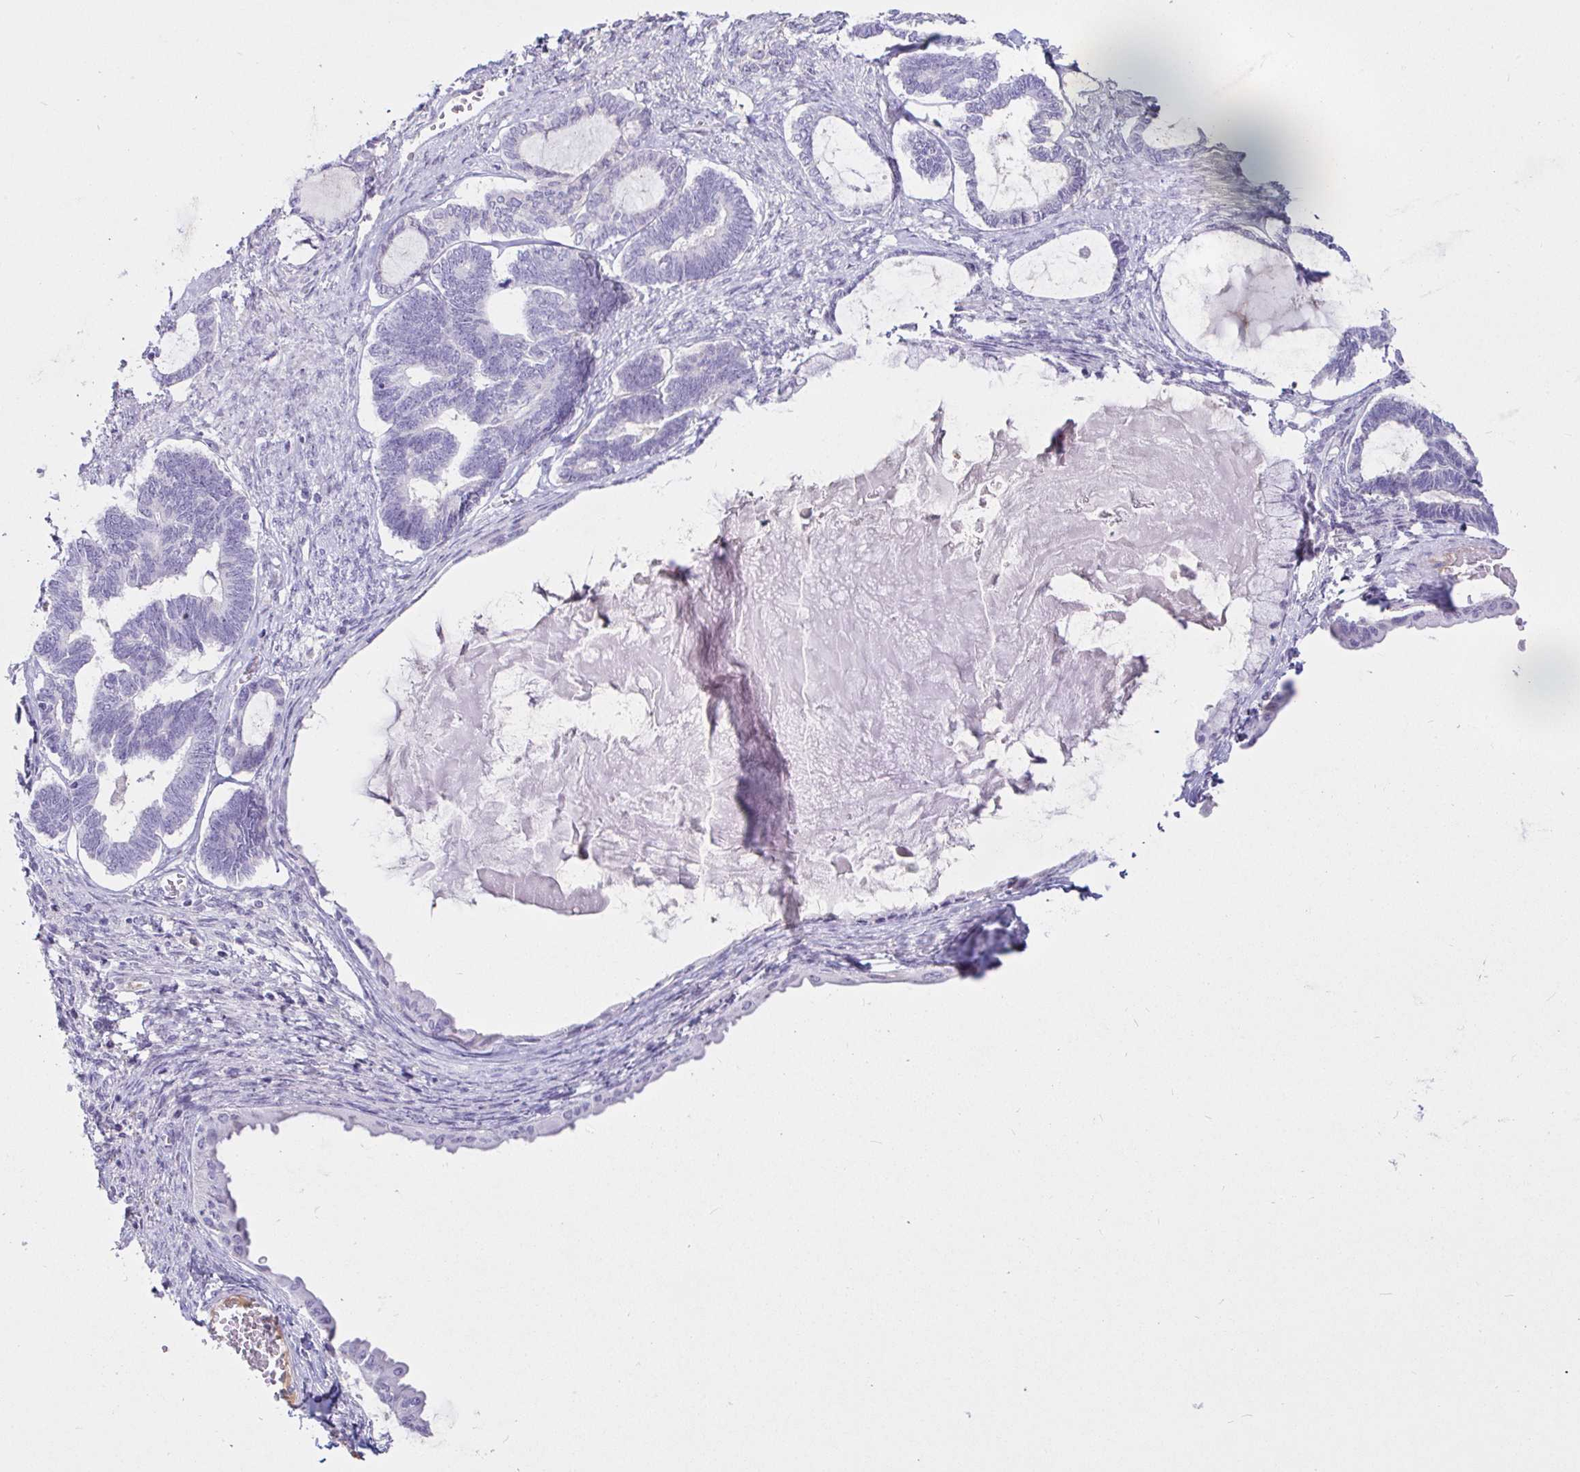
{"staining": {"intensity": "negative", "quantity": "none", "location": "none"}, "tissue": "ovarian cancer", "cell_type": "Tumor cells", "image_type": "cancer", "snomed": [{"axis": "morphology", "description": "Carcinoma, endometroid"}, {"axis": "topography", "description": "Ovary"}], "caption": "Immunohistochemistry histopathology image of neoplastic tissue: human ovarian cancer stained with DAB reveals no significant protein staining in tumor cells.", "gene": "SAA4", "patient": {"sex": "female", "age": 70}}